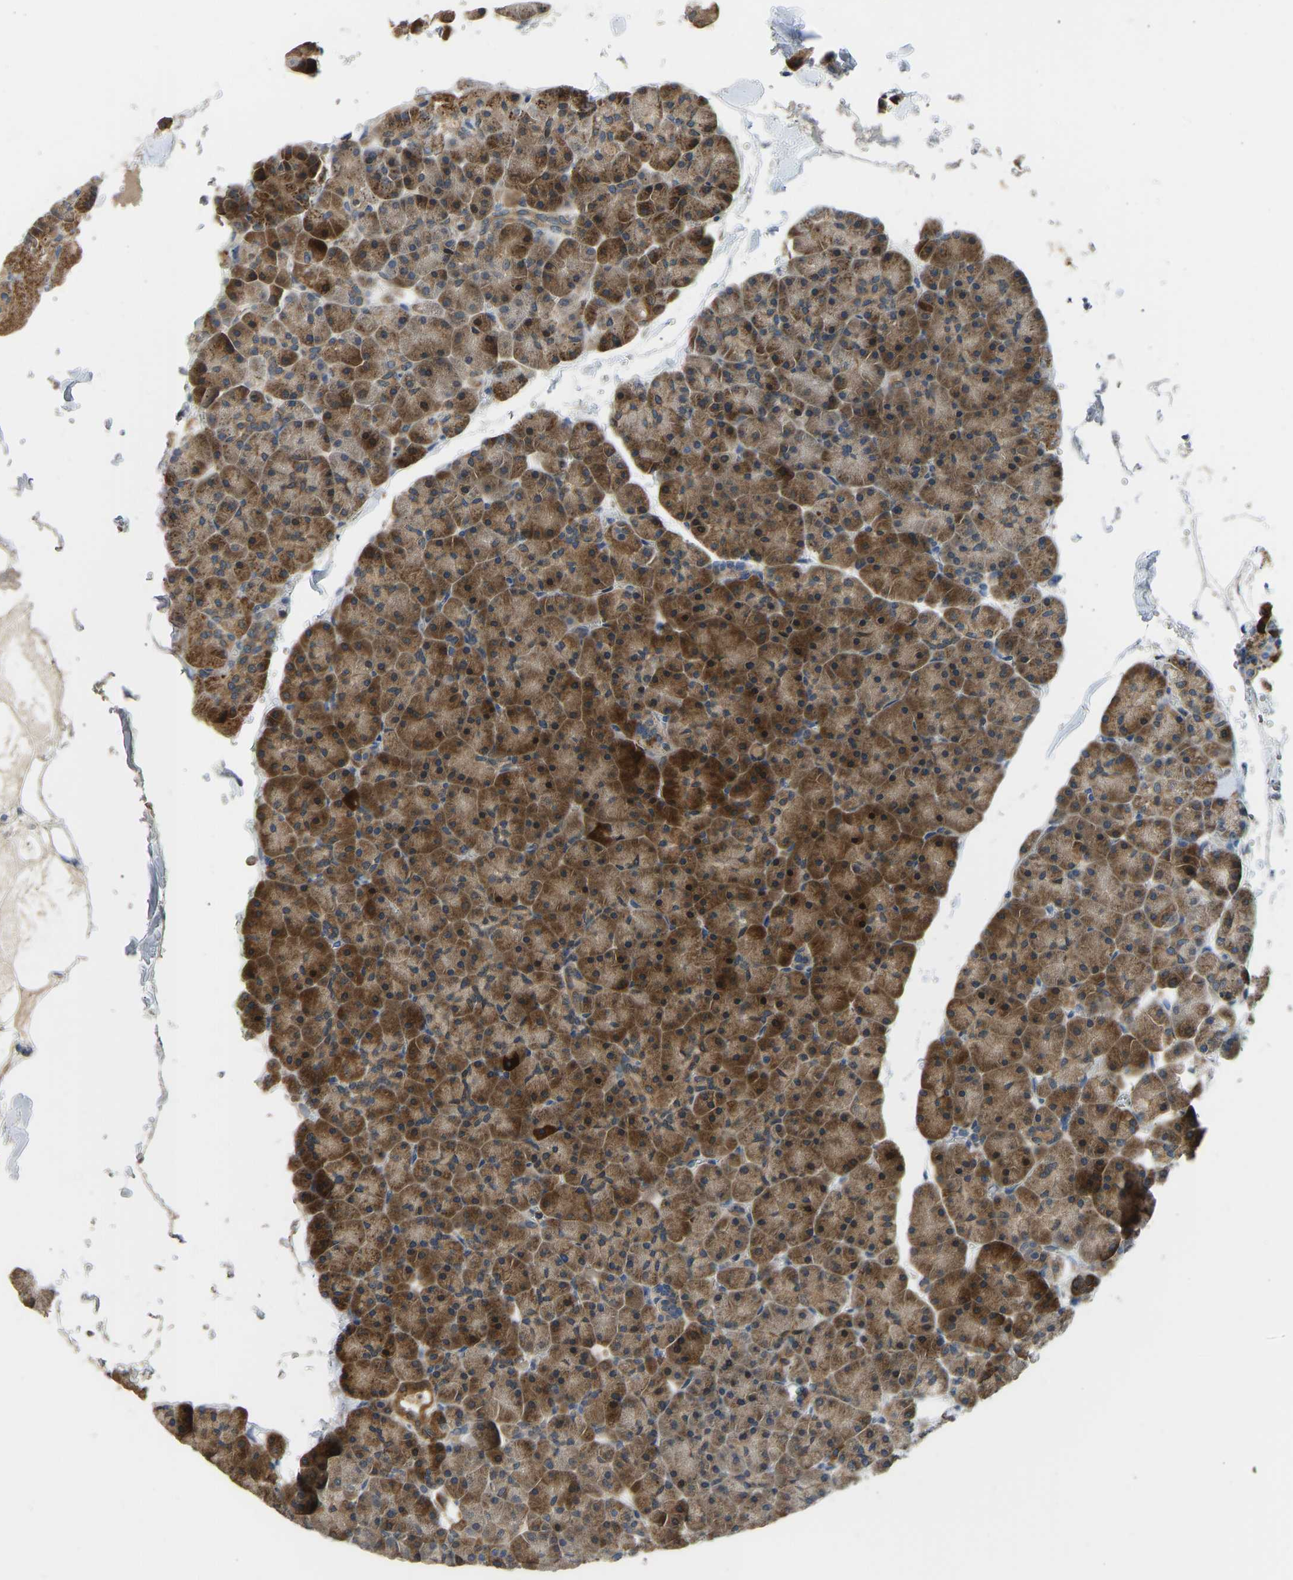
{"staining": {"intensity": "strong", "quantity": ">75%", "location": "cytoplasmic/membranous"}, "tissue": "pancreas", "cell_type": "Exocrine glandular cells", "image_type": "normal", "snomed": [{"axis": "morphology", "description": "Normal tissue, NOS"}, {"axis": "topography", "description": "Pancreas"}], "caption": "Normal pancreas was stained to show a protein in brown. There is high levels of strong cytoplasmic/membranous positivity in approximately >75% of exocrine glandular cells. (IHC, brightfield microscopy, high magnification).", "gene": "RBP1", "patient": {"sex": "male", "age": 35}}